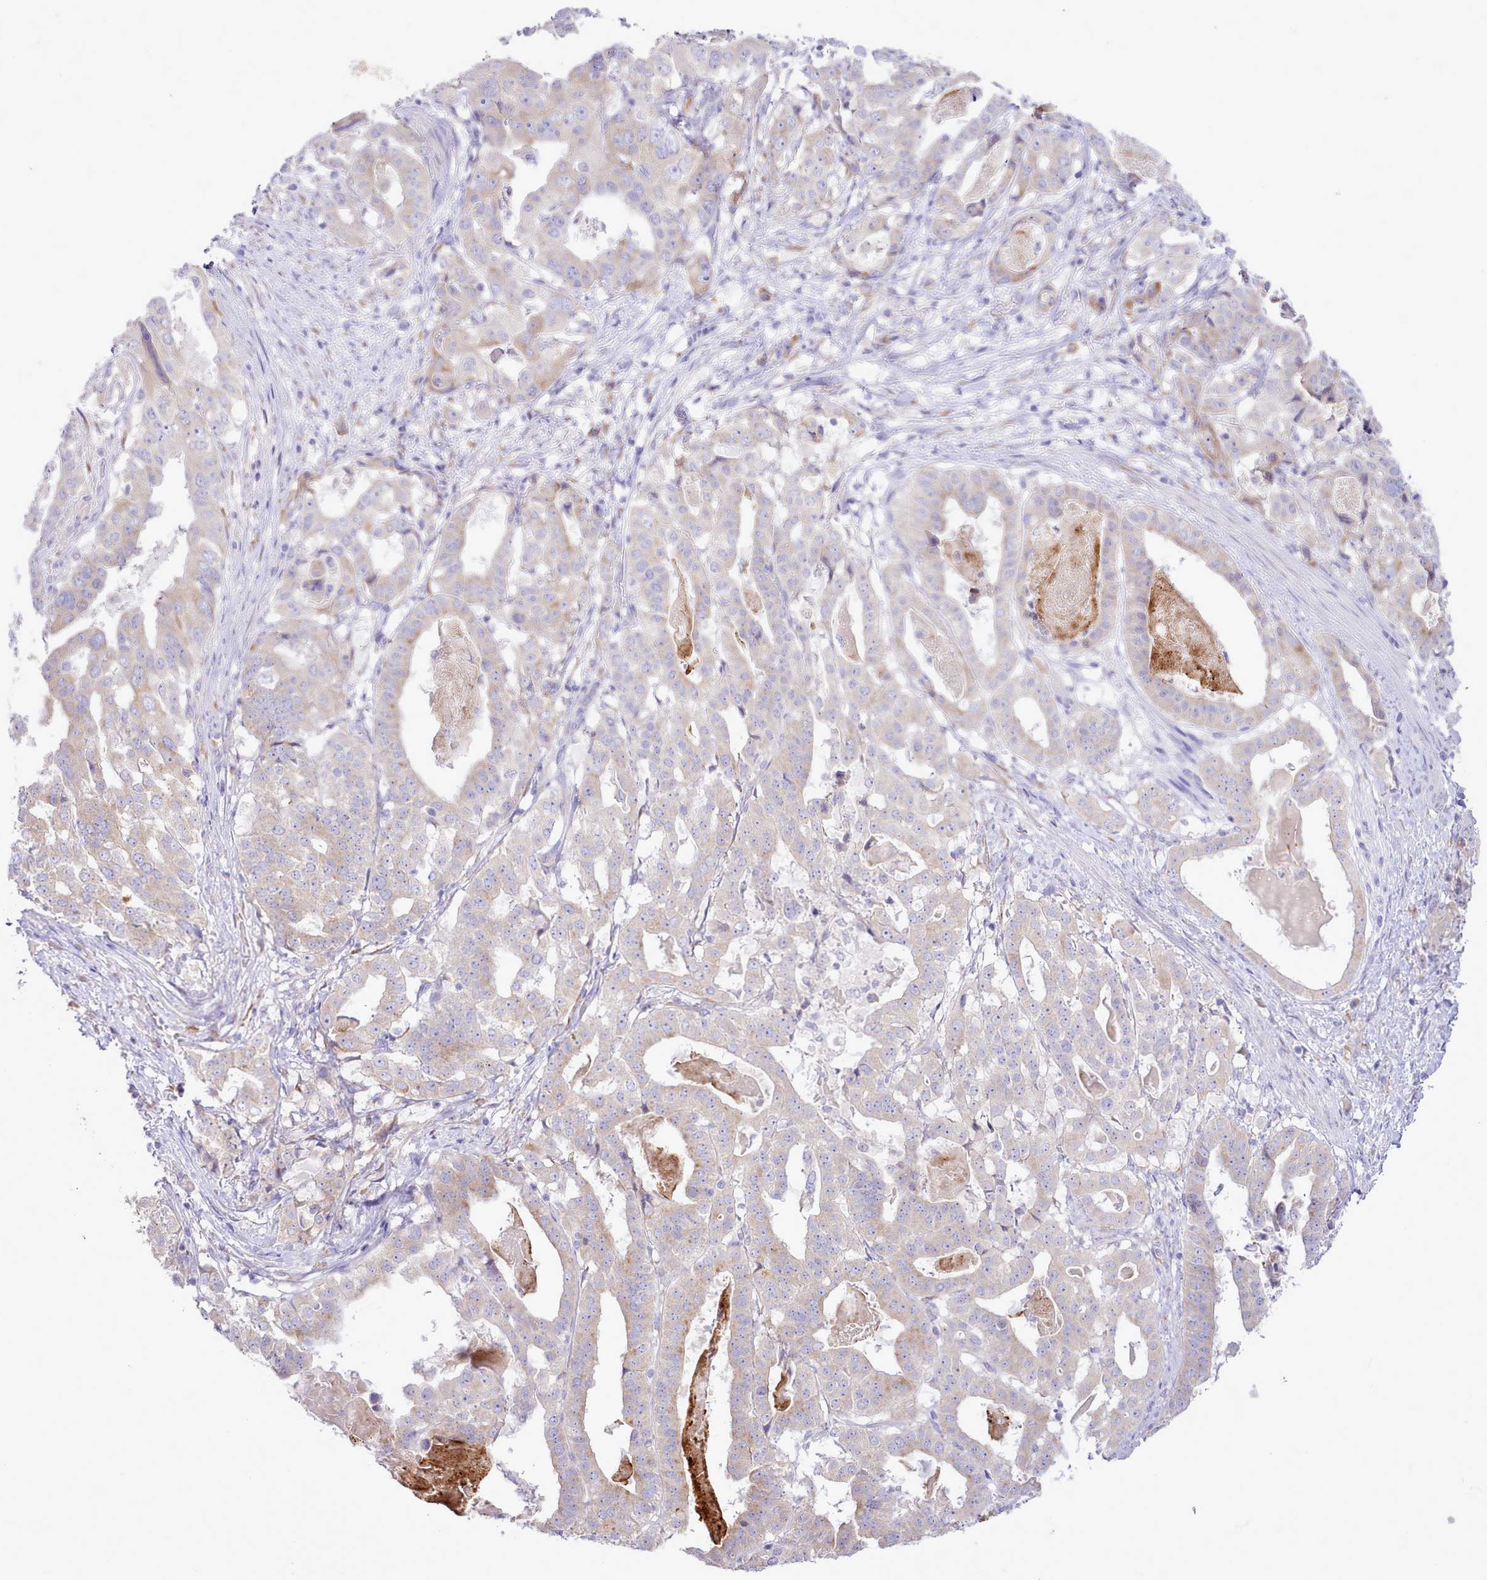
{"staining": {"intensity": "weak", "quantity": "<25%", "location": "cytoplasmic/membranous"}, "tissue": "stomach cancer", "cell_type": "Tumor cells", "image_type": "cancer", "snomed": [{"axis": "morphology", "description": "Adenocarcinoma, NOS"}, {"axis": "topography", "description": "Stomach"}], "caption": "Tumor cells are negative for protein expression in human stomach cancer (adenocarcinoma).", "gene": "CCL1", "patient": {"sex": "male", "age": 48}}